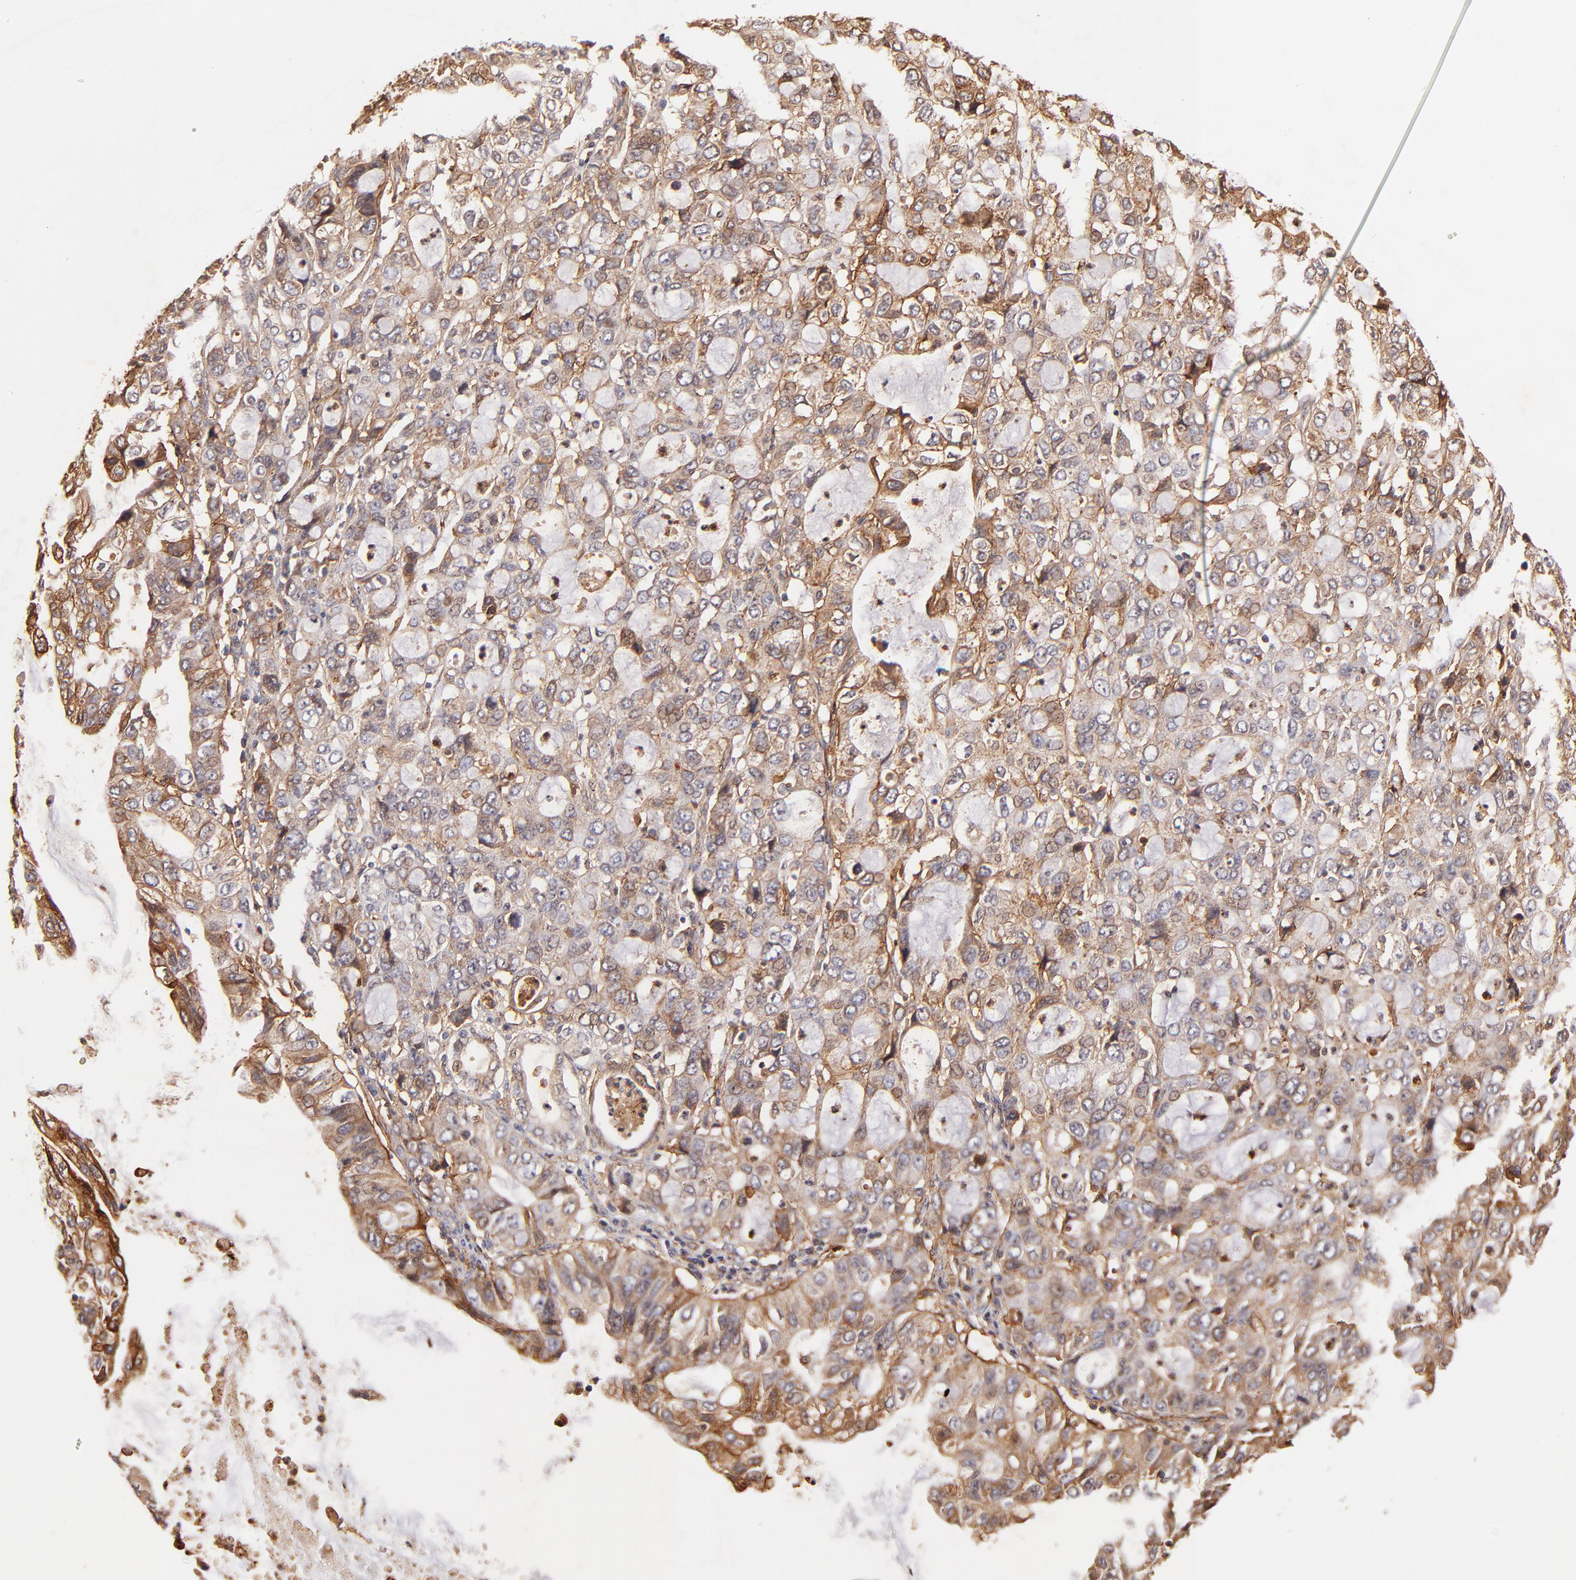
{"staining": {"intensity": "moderate", "quantity": ">75%", "location": "cytoplasmic/membranous"}, "tissue": "stomach cancer", "cell_type": "Tumor cells", "image_type": "cancer", "snomed": [{"axis": "morphology", "description": "Adenocarcinoma, NOS"}, {"axis": "topography", "description": "Stomach, upper"}], "caption": "This is an image of immunohistochemistry staining of stomach adenocarcinoma, which shows moderate positivity in the cytoplasmic/membranous of tumor cells.", "gene": "ITGB1", "patient": {"sex": "female", "age": 52}}